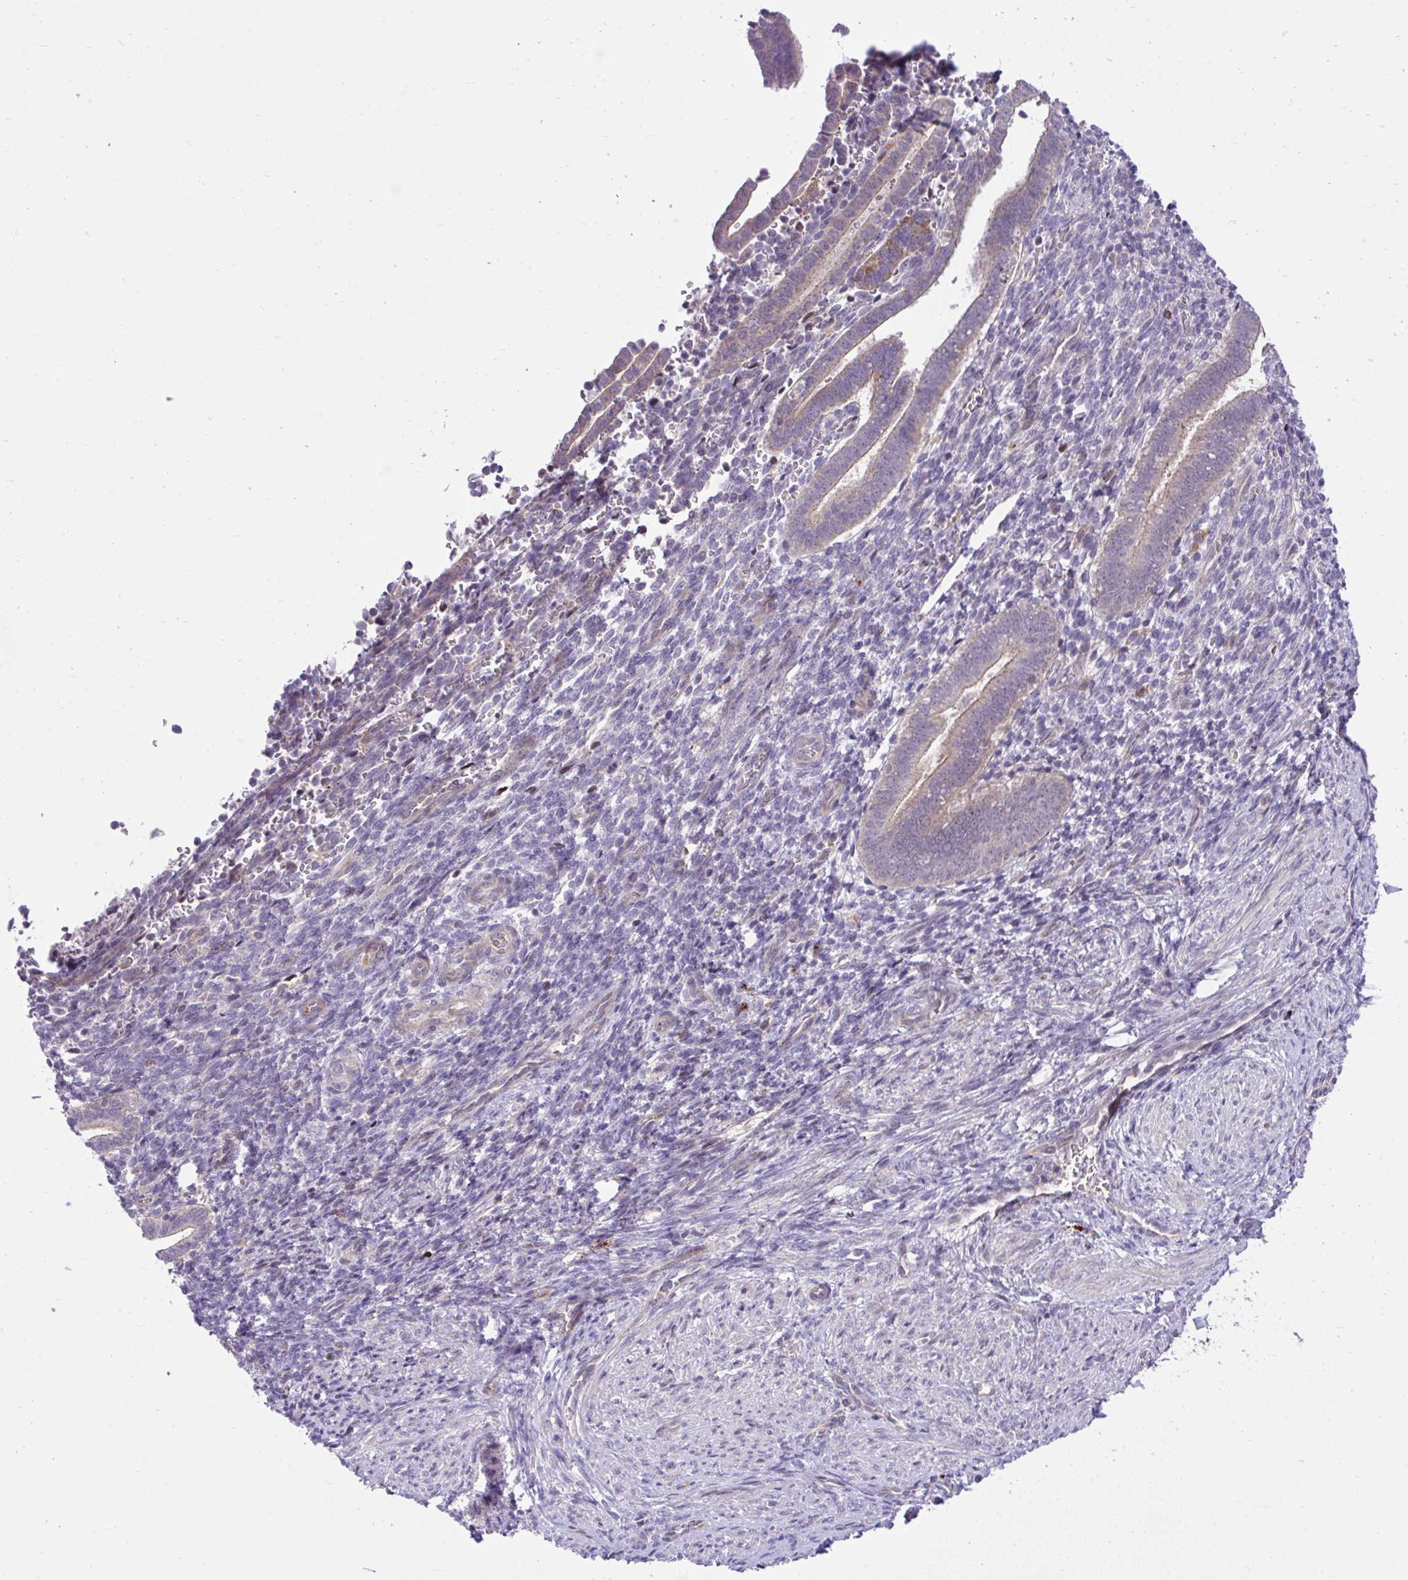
{"staining": {"intensity": "negative", "quantity": "none", "location": "none"}, "tissue": "endometrium", "cell_type": "Cells in endometrial stroma", "image_type": "normal", "snomed": [{"axis": "morphology", "description": "Normal tissue, NOS"}, {"axis": "topography", "description": "Endometrium"}], "caption": "Immunohistochemical staining of benign endometrium displays no significant staining in cells in endometrial stroma. (Immunohistochemistry, brightfield microscopy, high magnification).", "gene": "CHIA", "patient": {"sex": "female", "age": 34}}